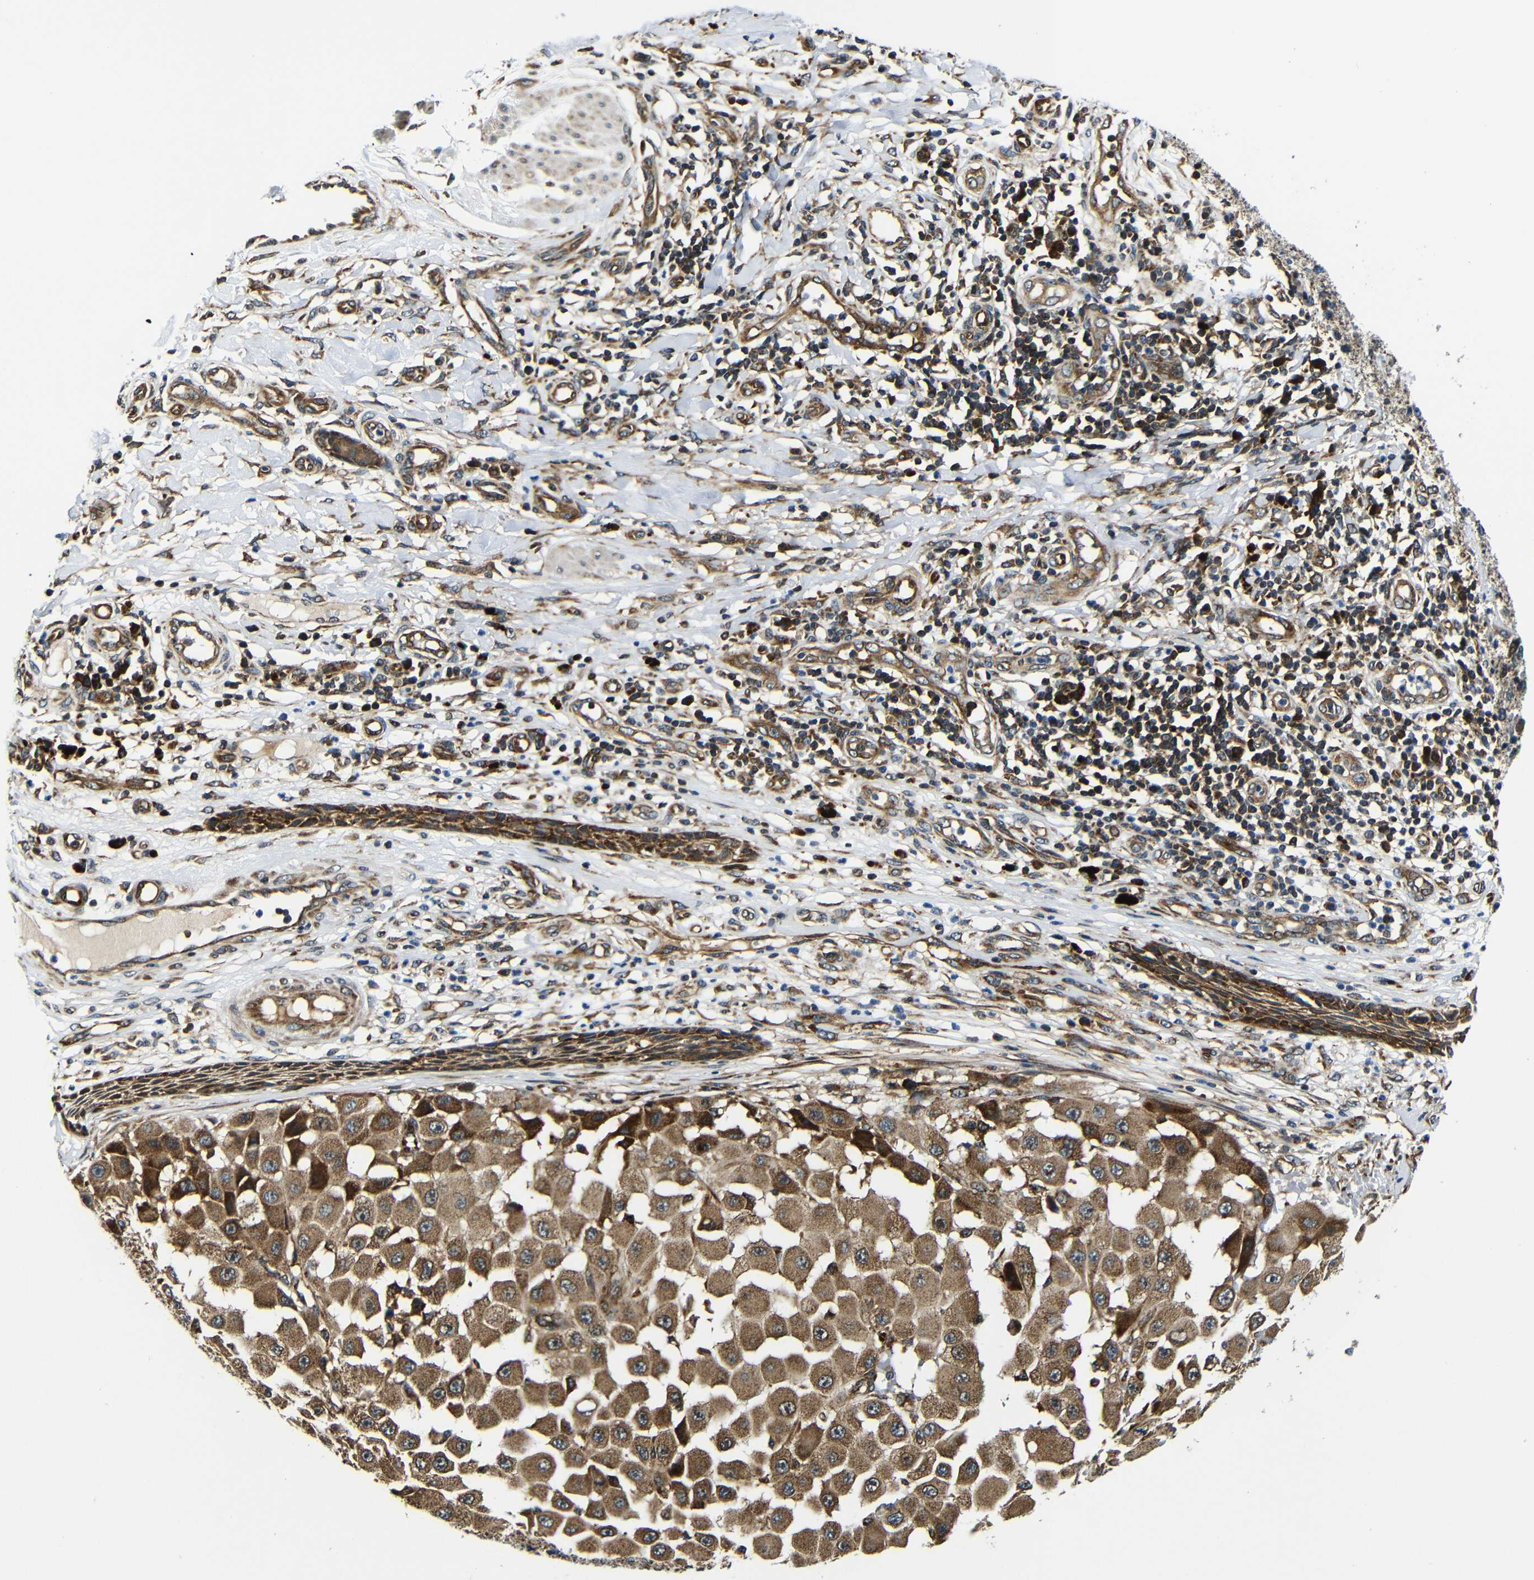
{"staining": {"intensity": "moderate", "quantity": ">75%", "location": "cytoplasmic/membranous"}, "tissue": "melanoma", "cell_type": "Tumor cells", "image_type": "cancer", "snomed": [{"axis": "morphology", "description": "Malignant melanoma, NOS"}, {"axis": "topography", "description": "Skin"}], "caption": "Immunohistochemistry staining of melanoma, which displays medium levels of moderate cytoplasmic/membranous staining in about >75% of tumor cells indicating moderate cytoplasmic/membranous protein expression. The staining was performed using DAB (3,3'-diaminobenzidine) (brown) for protein detection and nuclei were counterstained in hematoxylin (blue).", "gene": "ABCE1", "patient": {"sex": "female", "age": 81}}